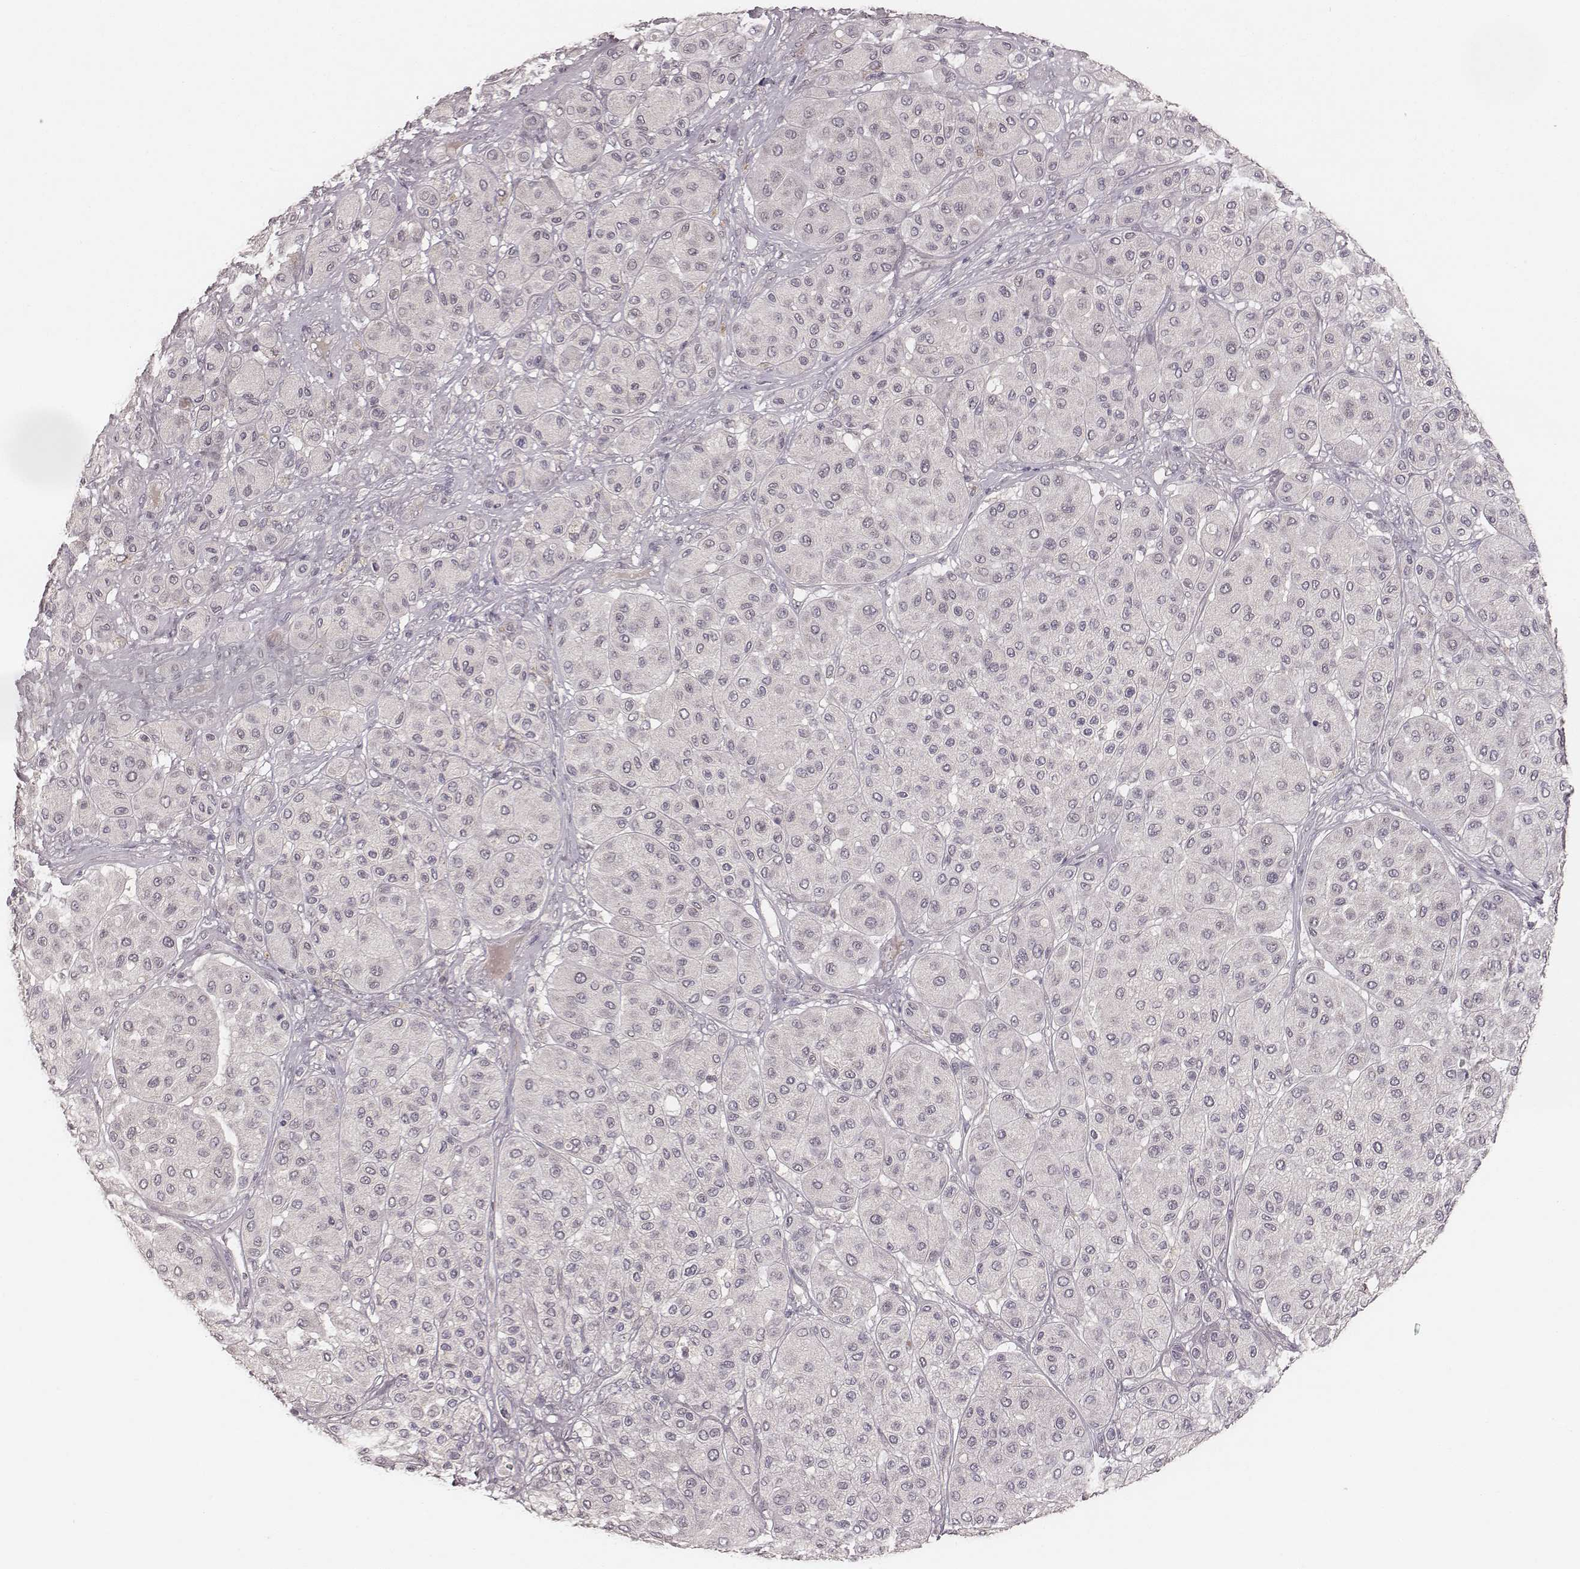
{"staining": {"intensity": "negative", "quantity": "none", "location": "none"}, "tissue": "melanoma", "cell_type": "Tumor cells", "image_type": "cancer", "snomed": [{"axis": "morphology", "description": "Malignant melanoma, Metastatic site"}, {"axis": "topography", "description": "Smooth muscle"}], "caption": "Human melanoma stained for a protein using IHC reveals no expression in tumor cells.", "gene": "LY6K", "patient": {"sex": "male", "age": 41}}